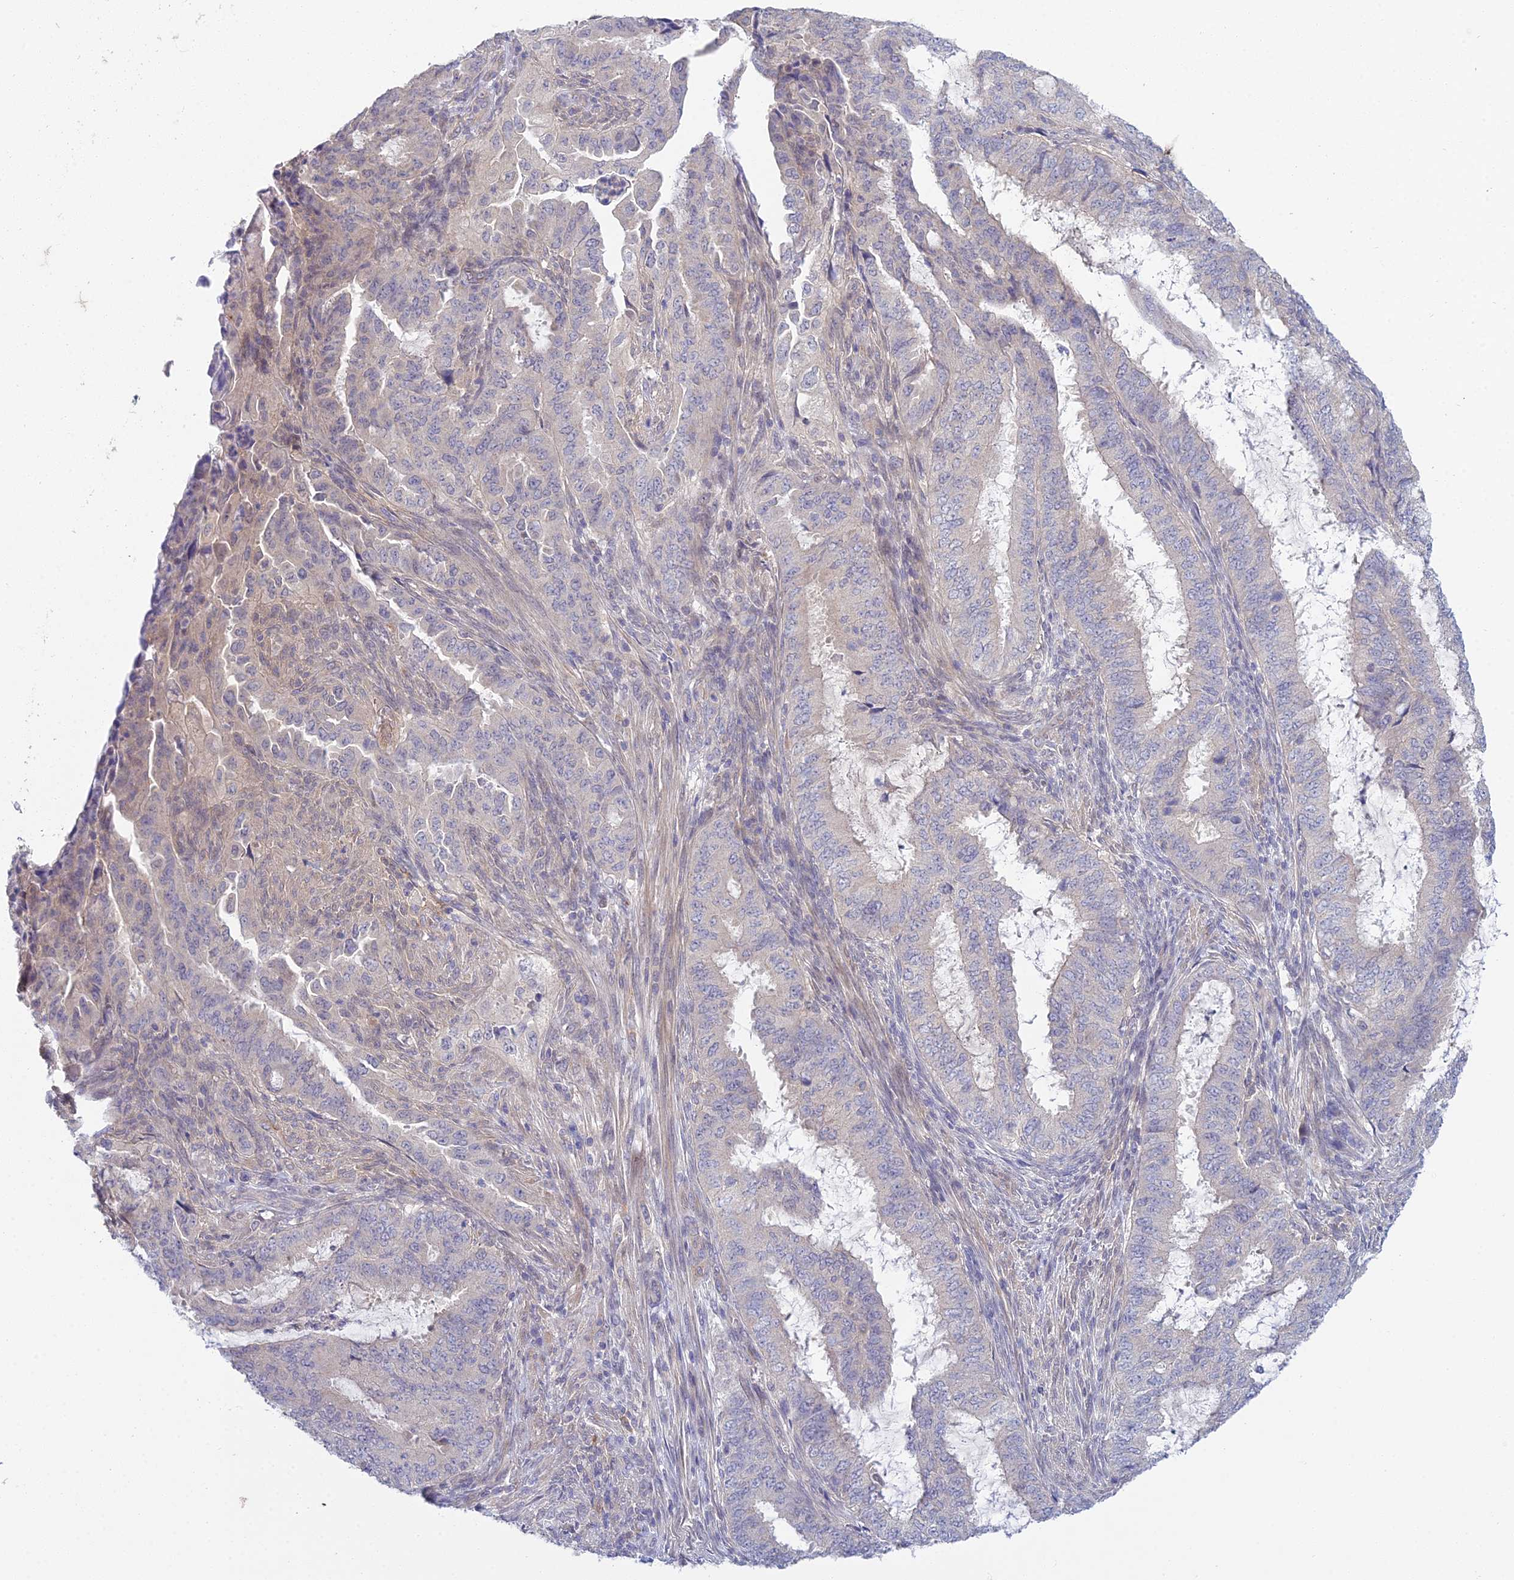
{"staining": {"intensity": "negative", "quantity": "none", "location": "none"}, "tissue": "endometrial cancer", "cell_type": "Tumor cells", "image_type": "cancer", "snomed": [{"axis": "morphology", "description": "Adenocarcinoma, NOS"}, {"axis": "topography", "description": "Endometrium"}], "caption": "Immunohistochemistry (IHC) of adenocarcinoma (endometrial) displays no staining in tumor cells.", "gene": "METTL26", "patient": {"sex": "female", "age": 51}}